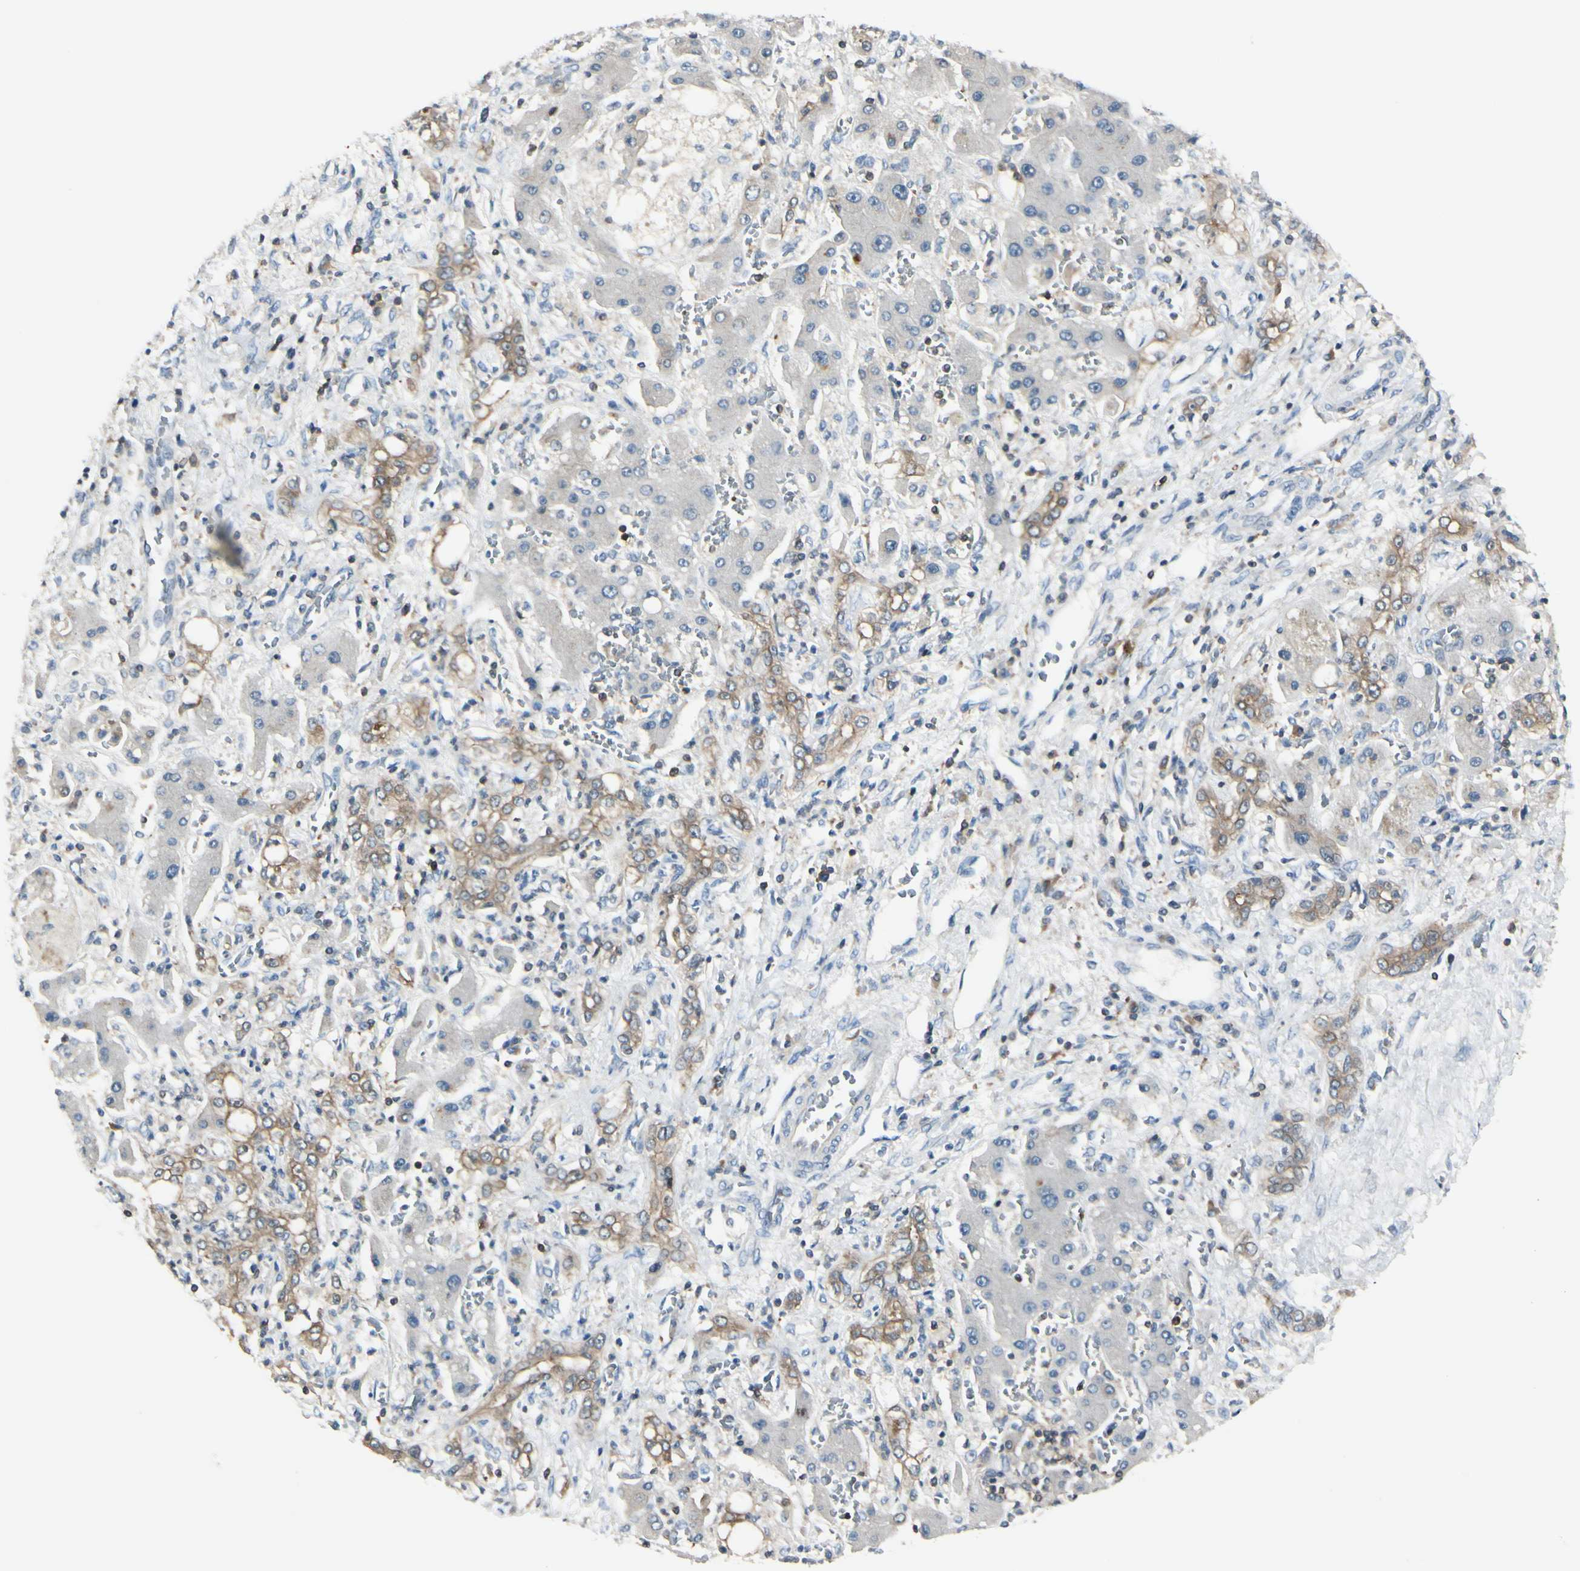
{"staining": {"intensity": "weak", "quantity": "<25%", "location": "cytoplasmic/membranous"}, "tissue": "liver cancer", "cell_type": "Tumor cells", "image_type": "cancer", "snomed": [{"axis": "morphology", "description": "Cholangiocarcinoma"}, {"axis": "topography", "description": "Liver"}], "caption": "Liver cancer (cholangiocarcinoma) stained for a protein using IHC demonstrates no staining tumor cells.", "gene": "SLC9A3R1", "patient": {"sex": "male", "age": 50}}